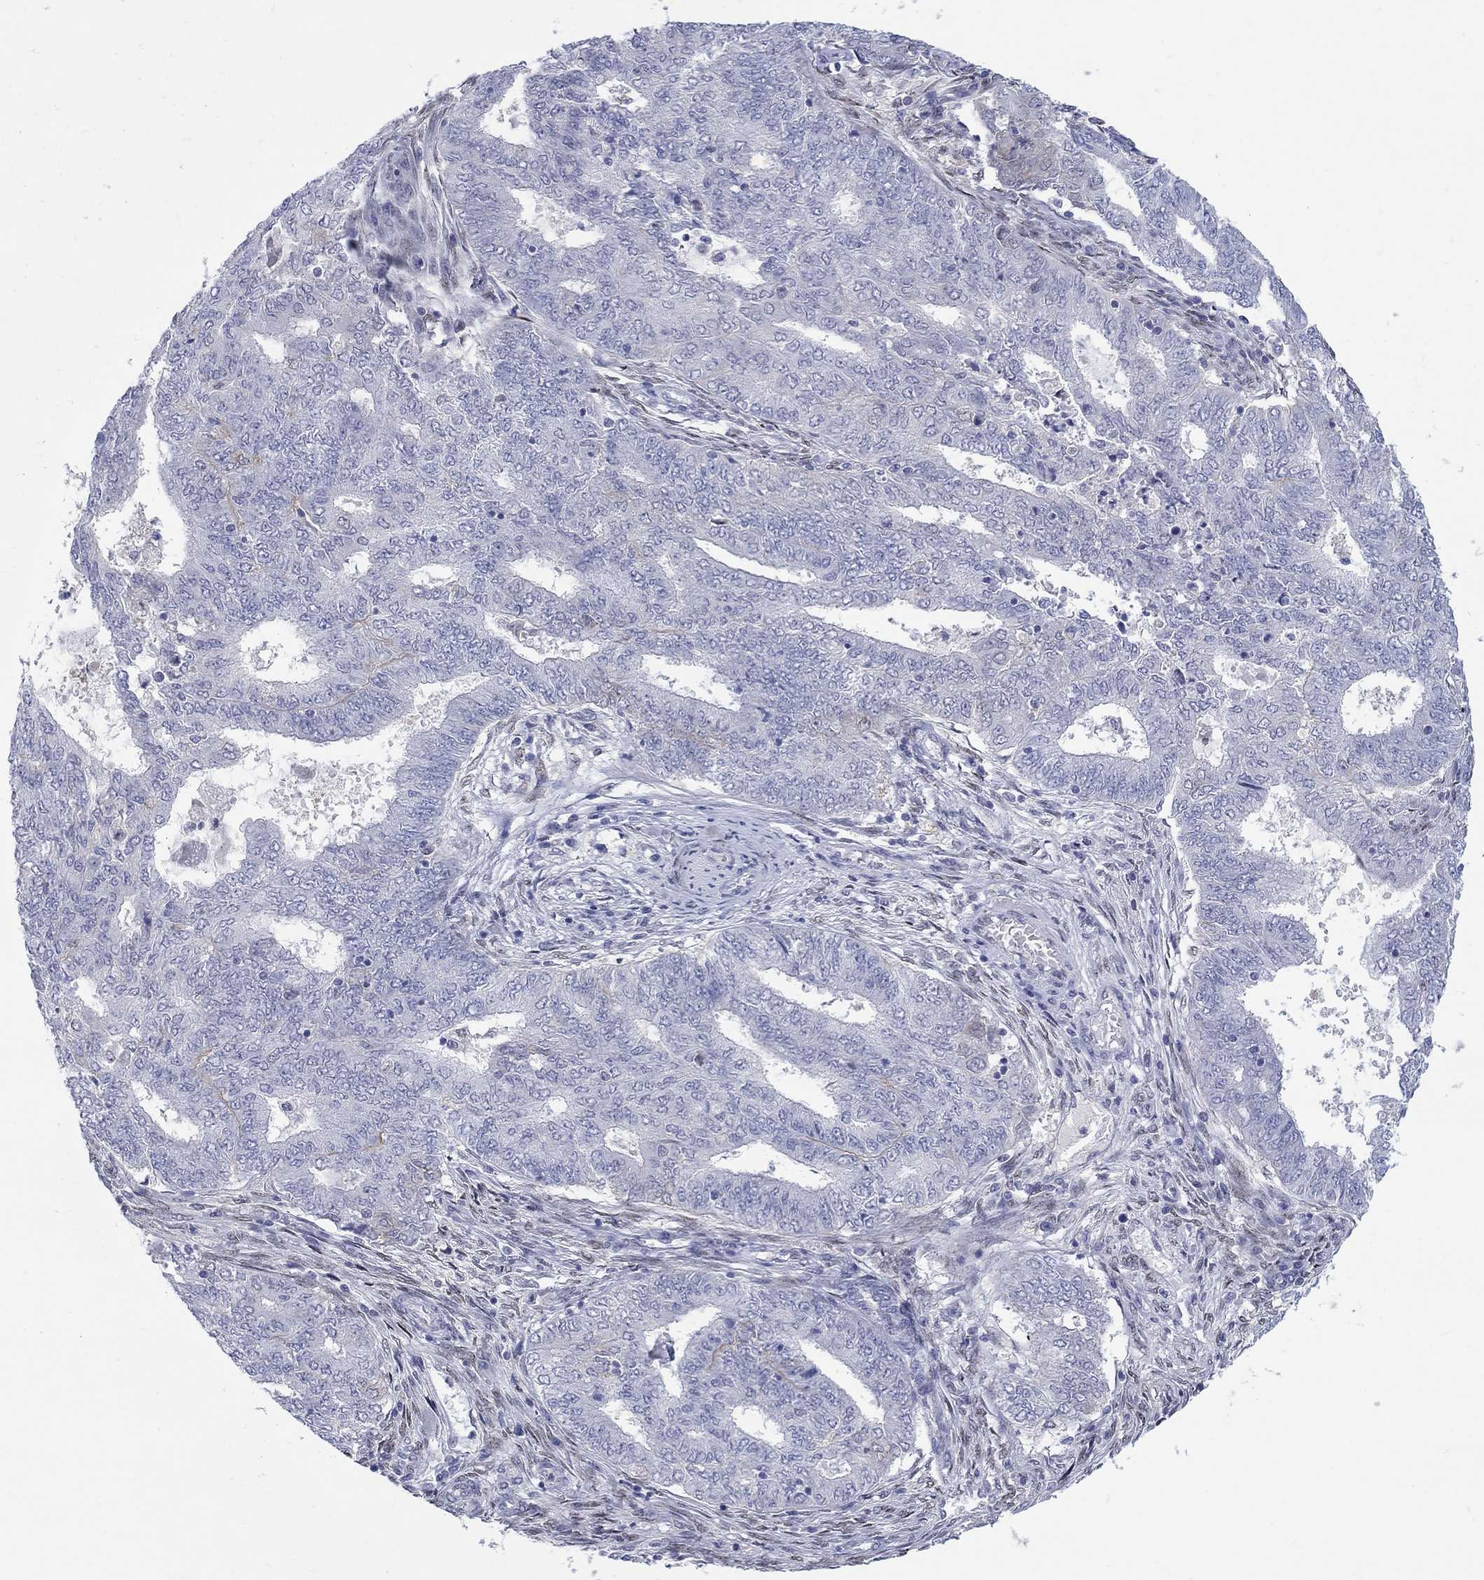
{"staining": {"intensity": "negative", "quantity": "none", "location": "none"}, "tissue": "endometrial cancer", "cell_type": "Tumor cells", "image_type": "cancer", "snomed": [{"axis": "morphology", "description": "Adenocarcinoma, NOS"}, {"axis": "topography", "description": "Endometrium"}], "caption": "This is an immunohistochemistry (IHC) histopathology image of adenocarcinoma (endometrial). There is no expression in tumor cells.", "gene": "EGFLAM", "patient": {"sex": "female", "age": 62}}